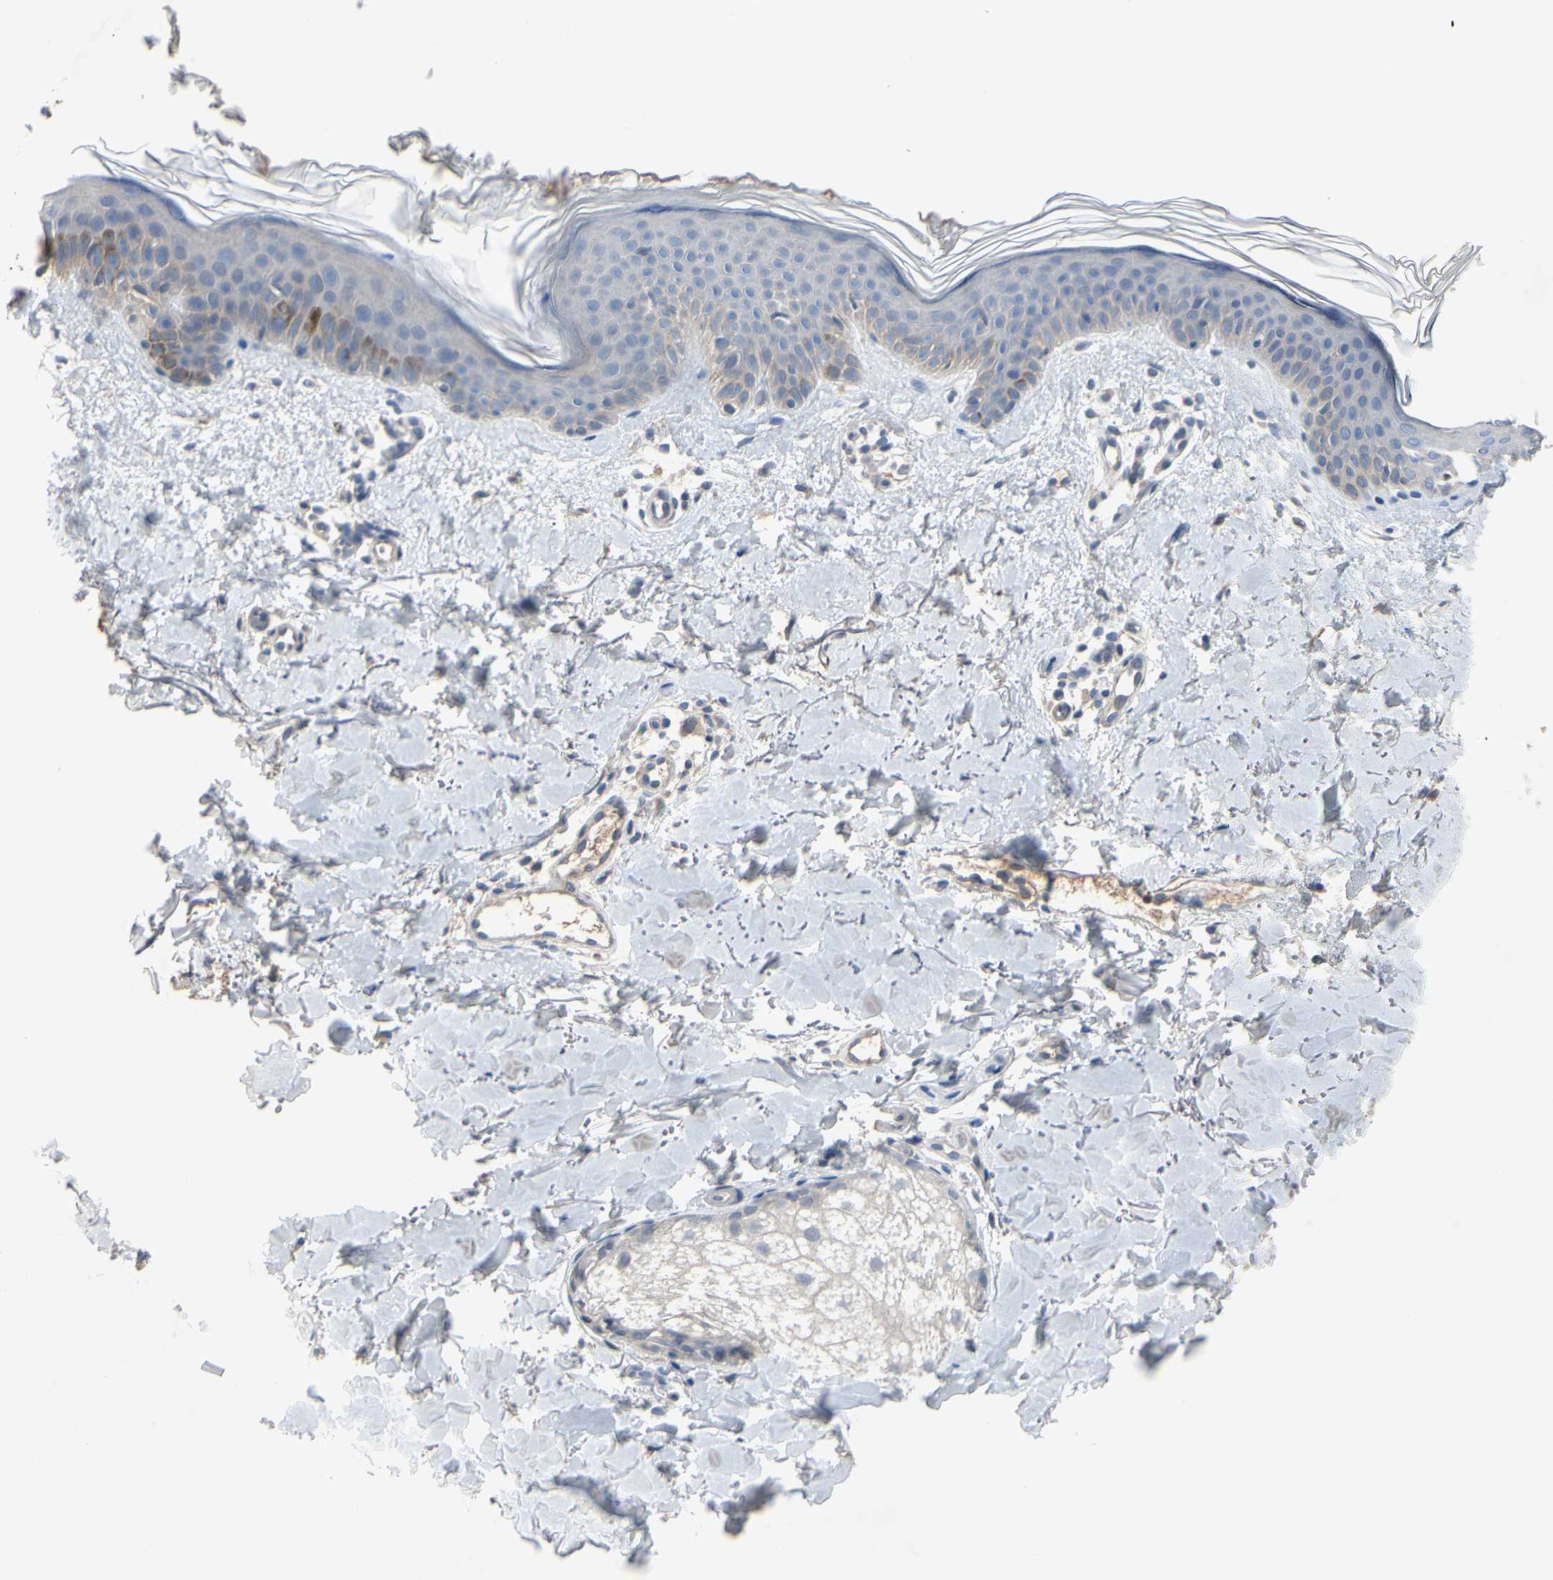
{"staining": {"intensity": "weak", "quantity": "25%-75%", "location": "cytoplasmic/membranous"}, "tissue": "skin", "cell_type": "Fibroblasts", "image_type": "normal", "snomed": [{"axis": "morphology", "description": "Normal tissue, NOS"}, {"axis": "topography", "description": "Skin"}], "caption": "Immunohistochemical staining of unremarkable human skin displays weak cytoplasmic/membranous protein expression in about 25%-75% of fibroblasts. The staining was performed using DAB (3,3'-diaminobenzidine), with brown indicating positive protein expression. Nuclei are stained blue with hematoxylin.", "gene": "LHX9", "patient": {"sex": "female", "age": 56}}